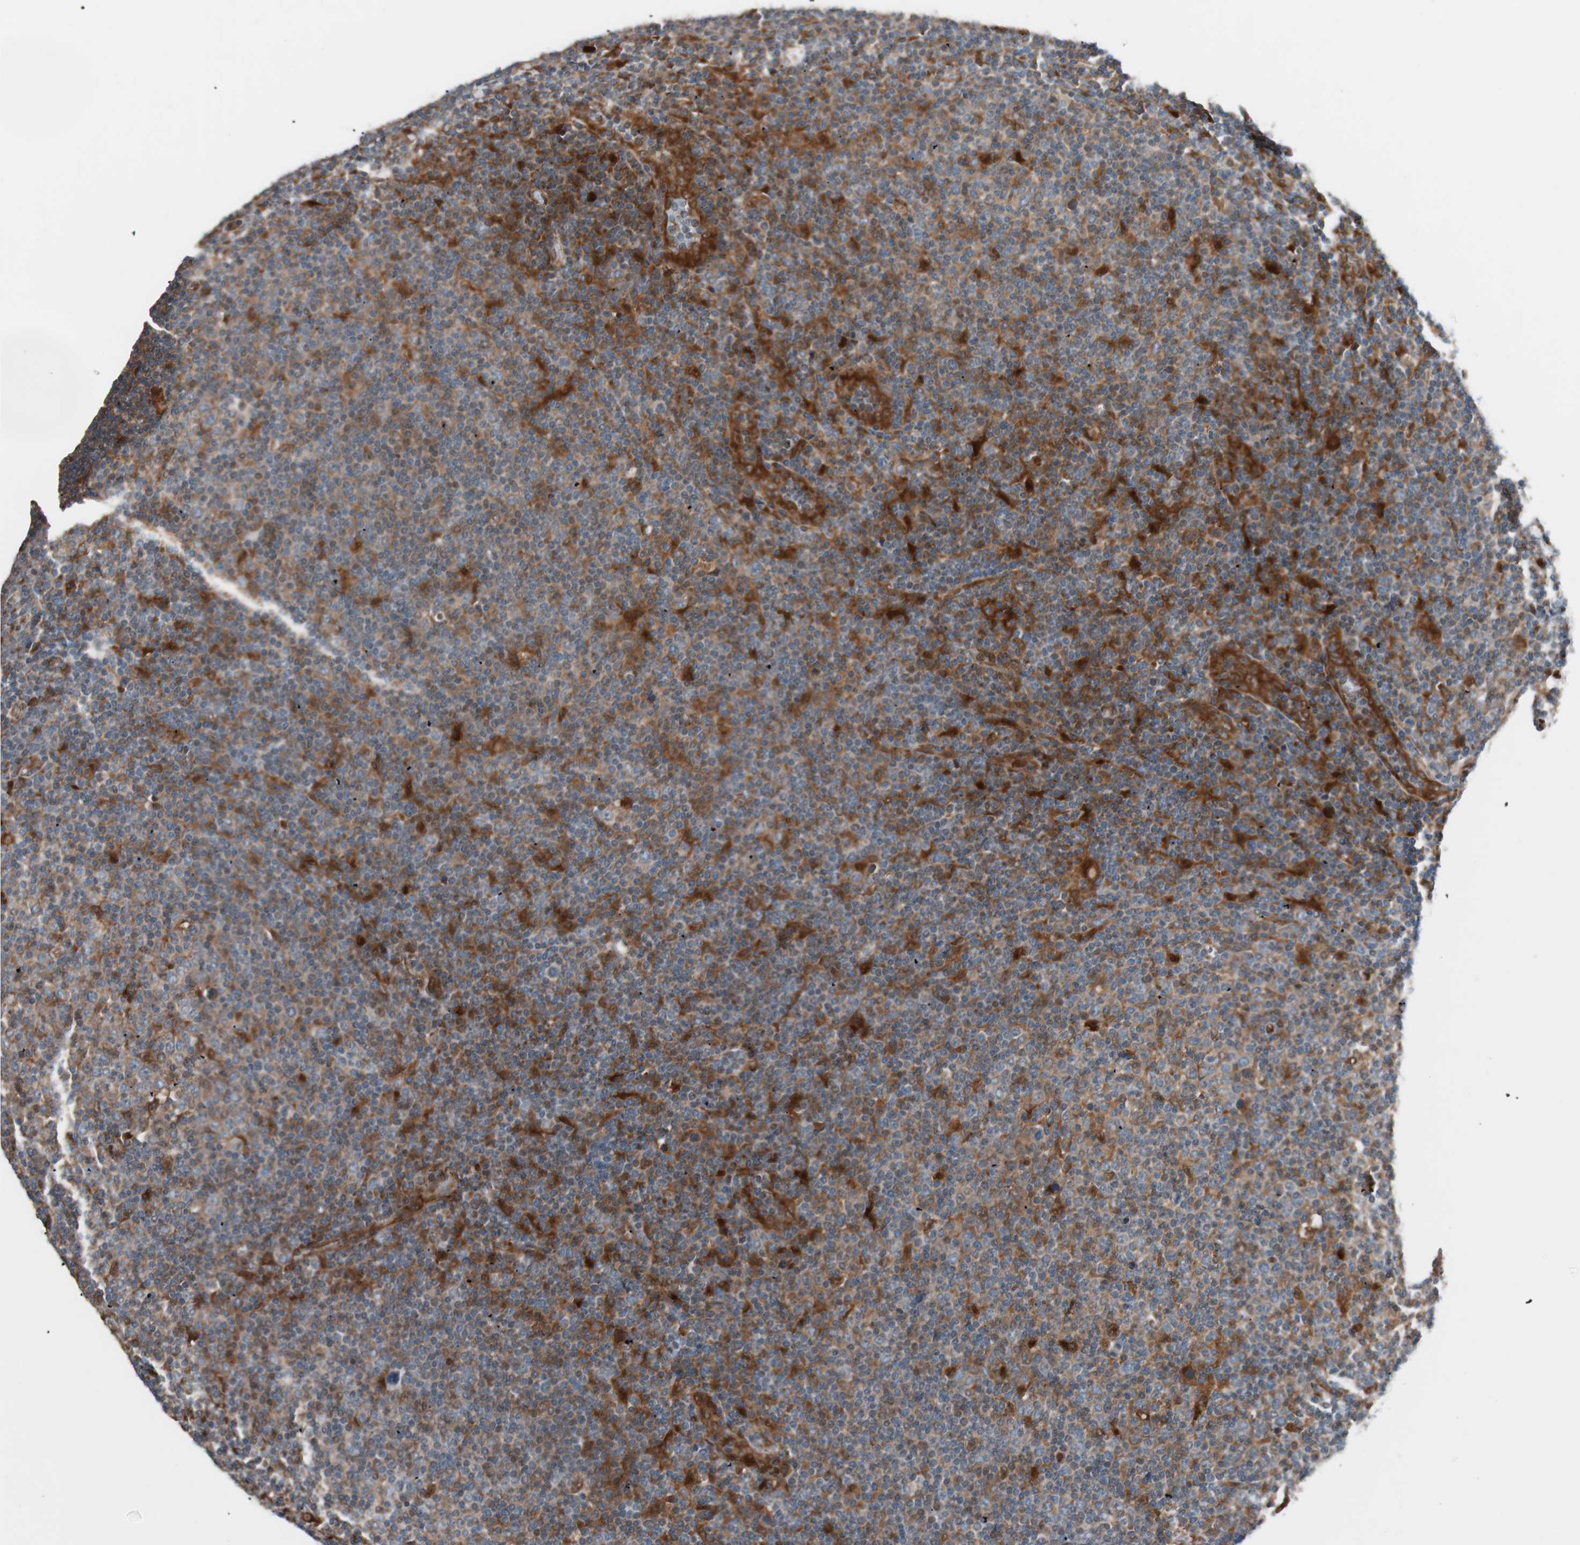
{"staining": {"intensity": "moderate", "quantity": ">75%", "location": "cytoplasmic/membranous"}, "tissue": "lymphoma", "cell_type": "Tumor cells", "image_type": "cancer", "snomed": [{"axis": "morphology", "description": "Malignant lymphoma, non-Hodgkin's type, Low grade"}, {"axis": "topography", "description": "Lymph node"}], "caption": "Immunohistochemistry (DAB (3,3'-diaminobenzidine)) staining of low-grade malignant lymphoma, non-Hodgkin's type shows moderate cytoplasmic/membranous protein expression in approximately >75% of tumor cells.", "gene": "FAAH", "patient": {"sex": "male", "age": 70}}